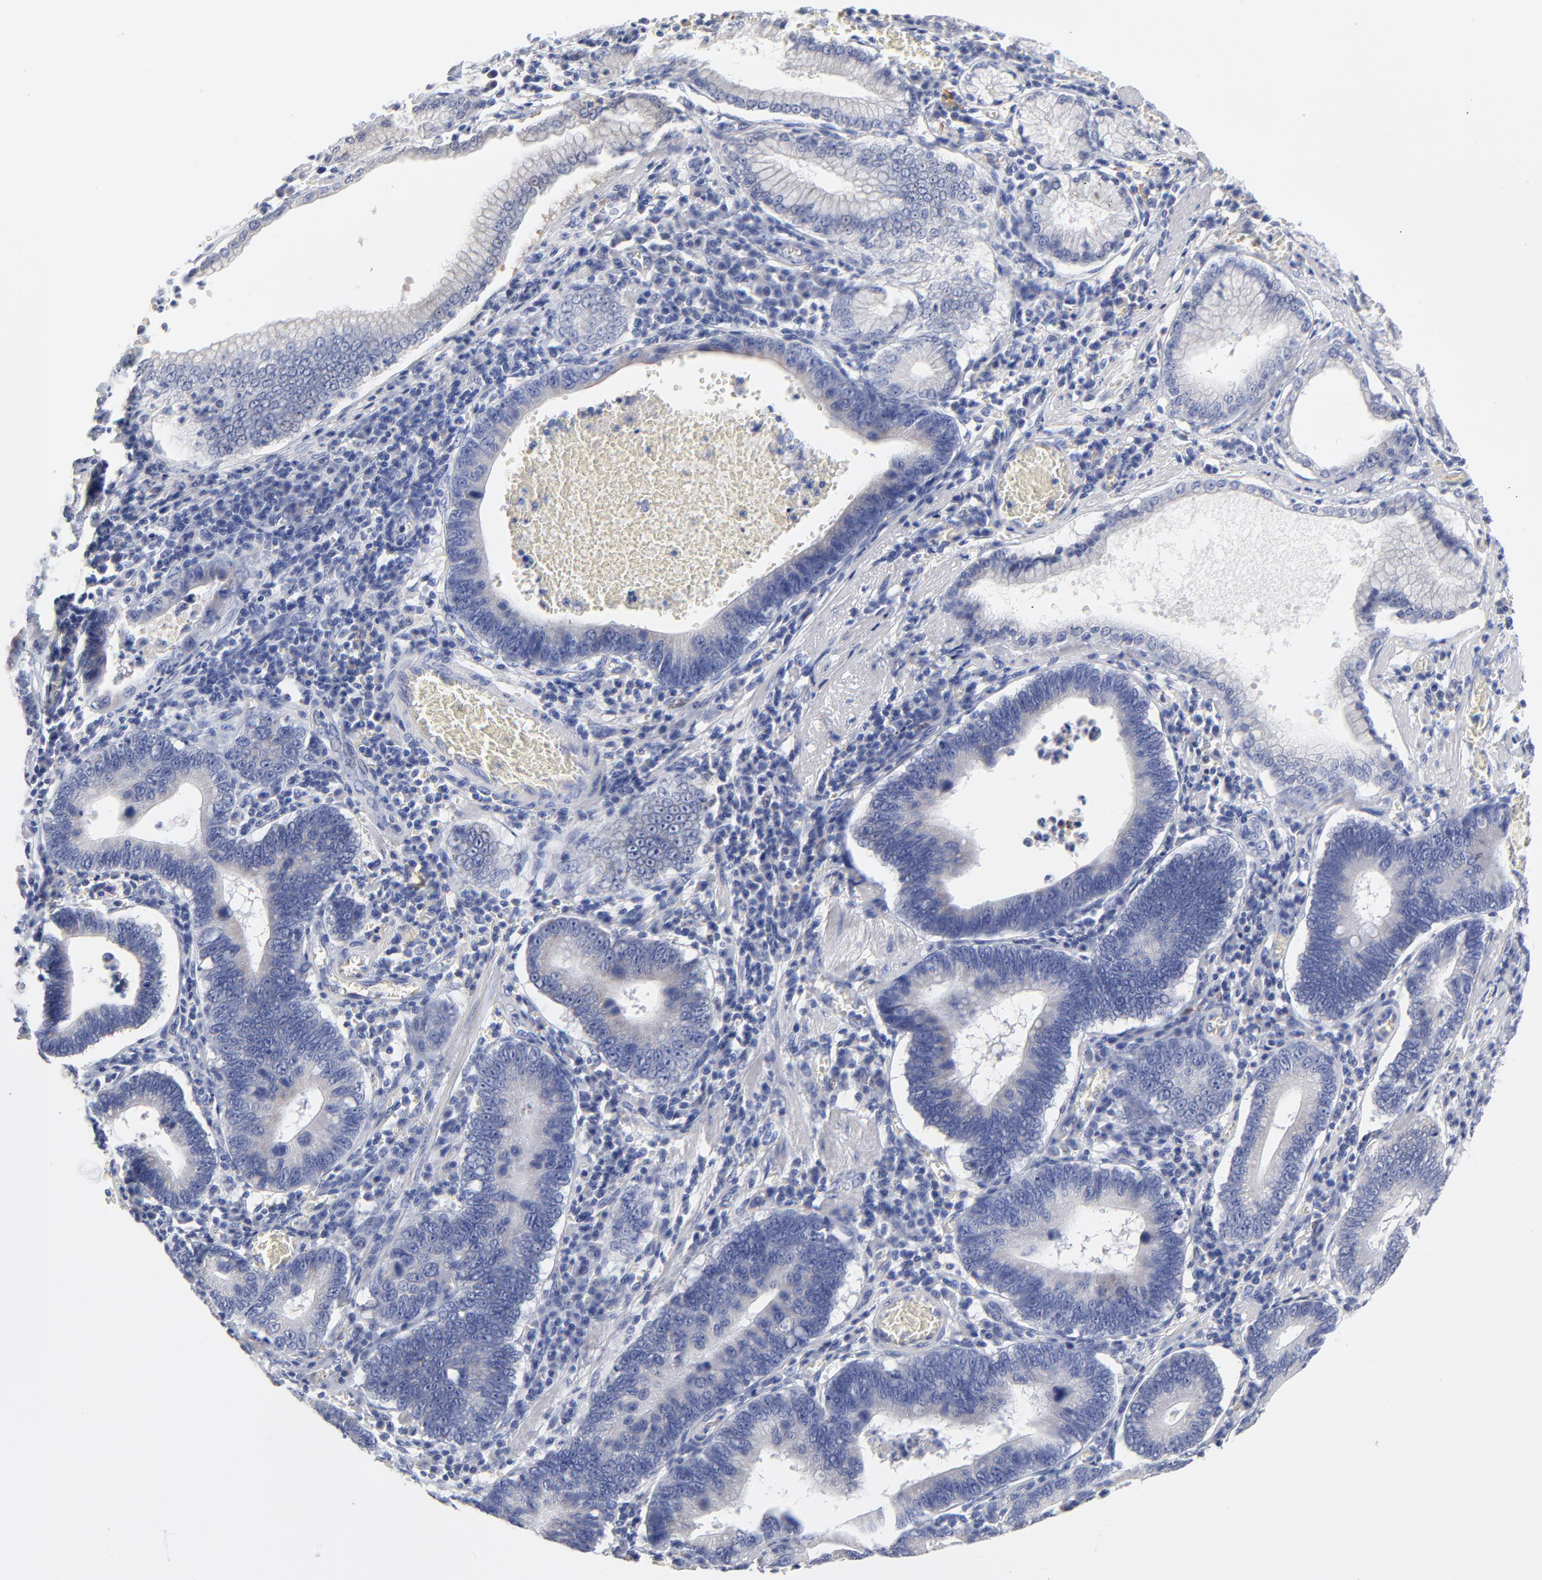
{"staining": {"intensity": "negative", "quantity": "none", "location": "none"}, "tissue": "stomach cancer", "cell_type": "Tumor cells", "image_type": "cancer", "snomed": [{"axis": "morphology", "description": "Adenocarcinoma, NOS"}, {"axis": "topography", "description": "Stomach"}, {"axis": "topography", "description": "Gastric cardia"}], "caption": "This is a image of immunohistochemistry staining of stomach adenocarcinoma, which shows no staining in tumor cells. (Immunohistochemistry, brightfield microscopy, high magnification).", "gene": "PTP4A1", "patient": {"sex": "male", "age": 59}}